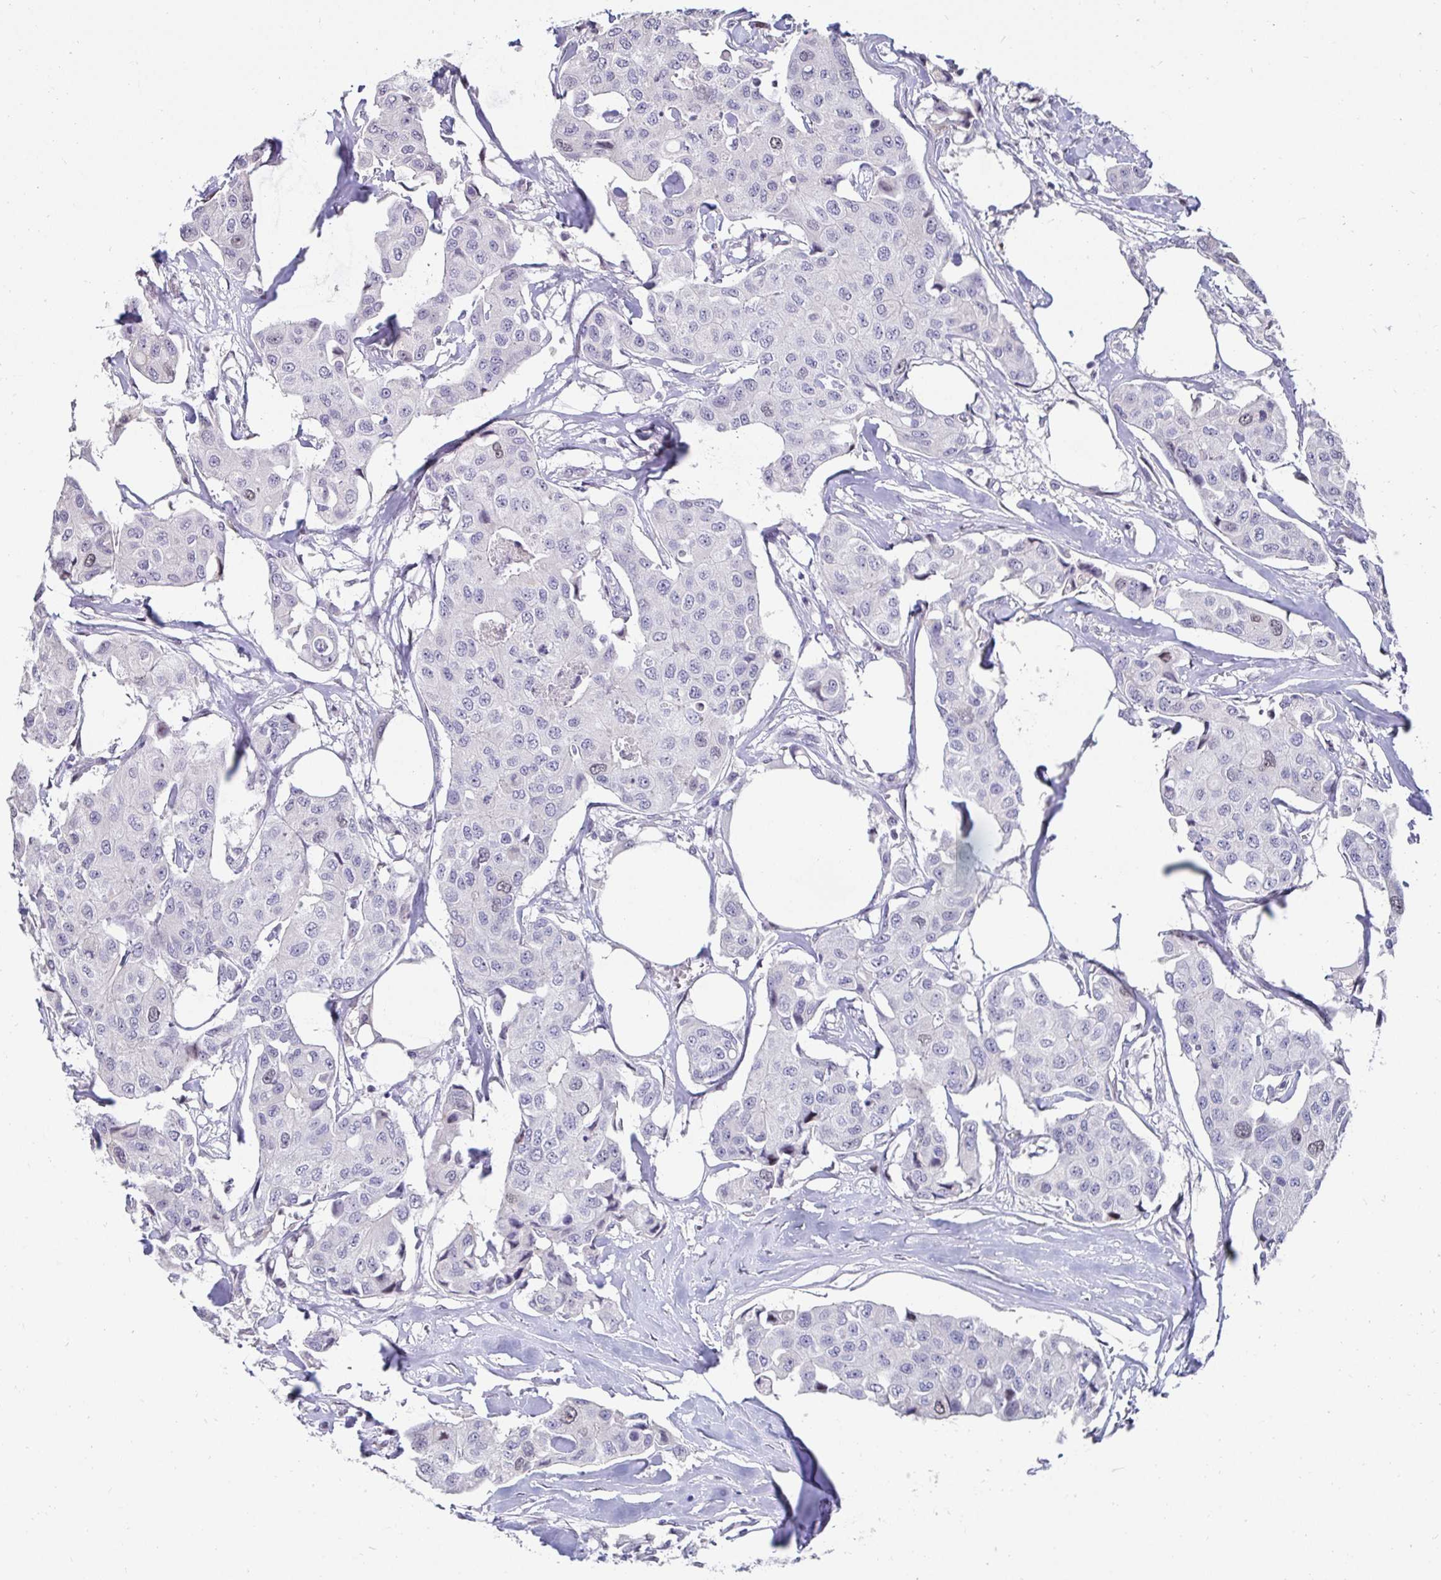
{"staining": {"intensity": "negative", "quantity": "none", "location": "none"}, "tissue": "breast cancer", "cell_type": "Tumor cells", "image_type": "cancer", "snomed": [{"axis": "morphology", "description": "Duct carcinoma"}, {"axis": "topography", "description": "Breast"}, {"axis": "topography", "description": "Lymph node"}], "caption": "Tumor cells show no significant protein expression in breast cancer.", "gene": "ANLN", "patient": {"sex": "female", "age": 80}}